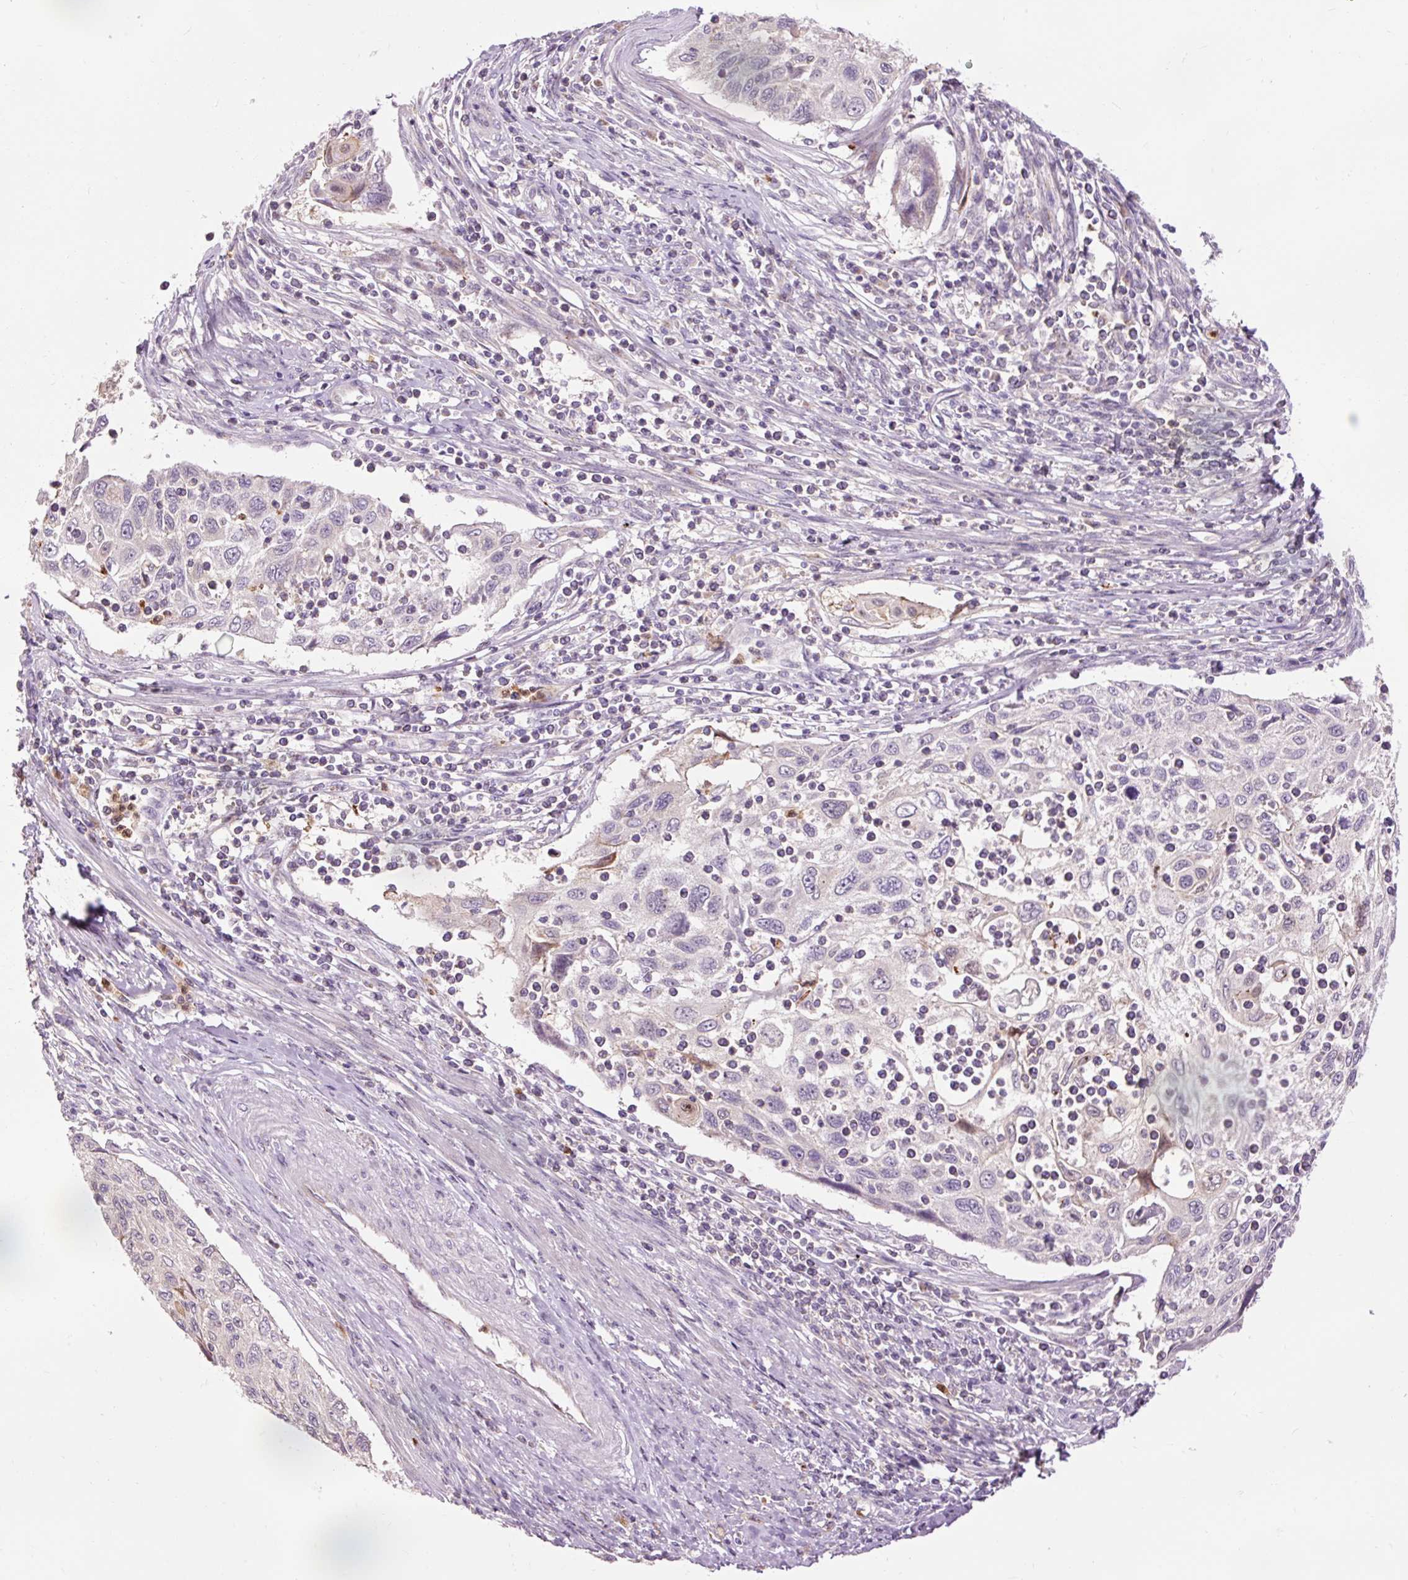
{"staining": {"intensity": "negative", "quantity": "none", "location": "none"}, "tissue": "cervical cancer", "cell_type": "Tumor cells", "image_type": "cancer", "snomed": [{"axis": "morphology", "description": "Squamous cell carcinoma, NOS"}, {"axis": "topography", "description": "Cervix"}], "caption": "The photomicrograph exhibits no significant expression in tumor cells of squamous cell carcinoma (cervical).", "gene": "PRDX5", "patient": {"sex": "female", "age": 70}}